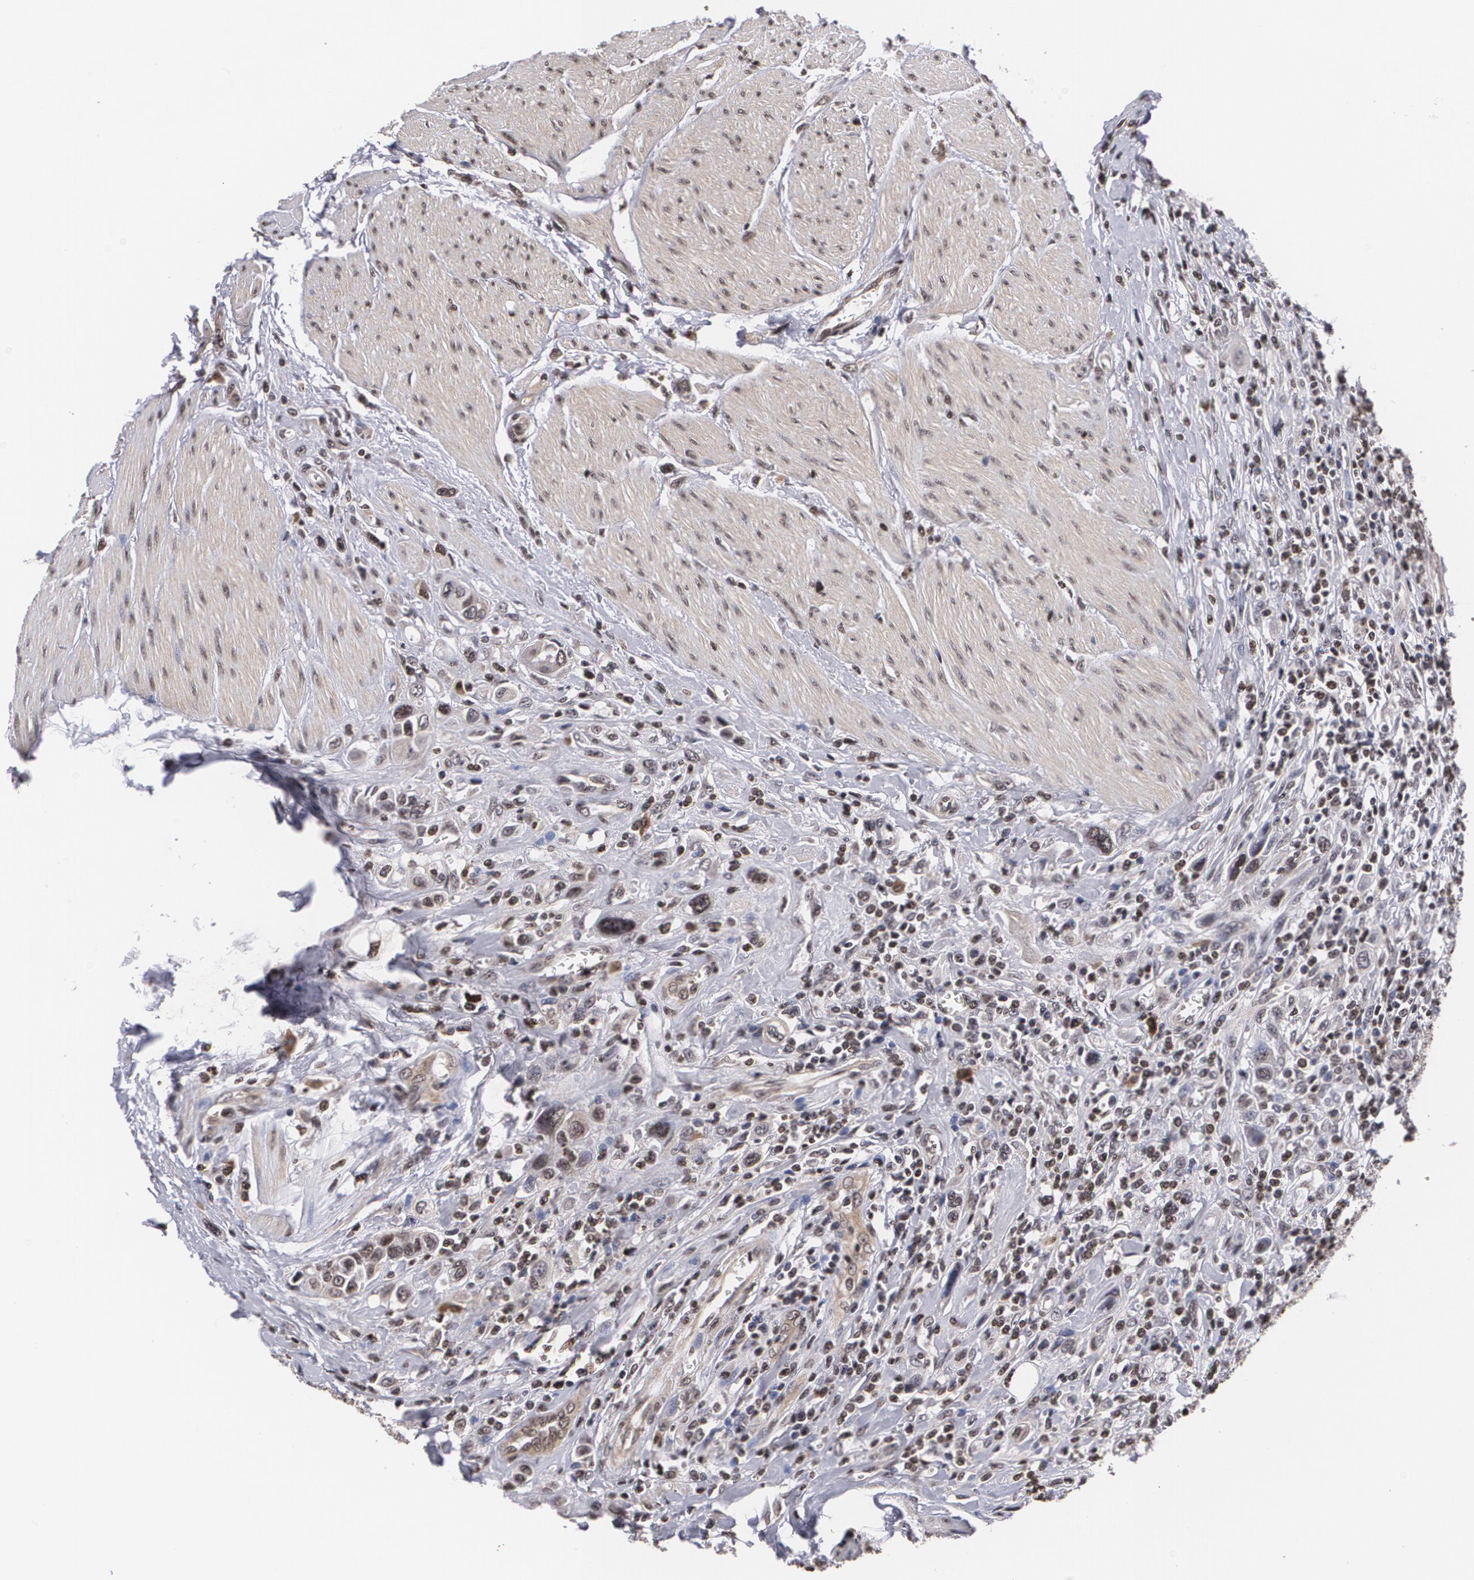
{"staining": {"intensity": "weak", "quantity": "25%-75%", "location": "cytoplasmic/membranous"}, "tissue": "urothelial cancer", "cell_type": "Tumor cells", "image_type": "cancer", "snomed": [{"axis": "morphology", "description": "Urothelial carcinoma, High grade"}, {"axis": "topography", "description": "Urinary bladder"}], "caption": "Urothelial carcinoma (high-grade) stained with a brown dye demonstrates weak cytoplasmic/membranous positive staining in approximately 25%-75% of tumor cells.", "gene": "MVP", "patient": {"sex": "male", "age": 50}}